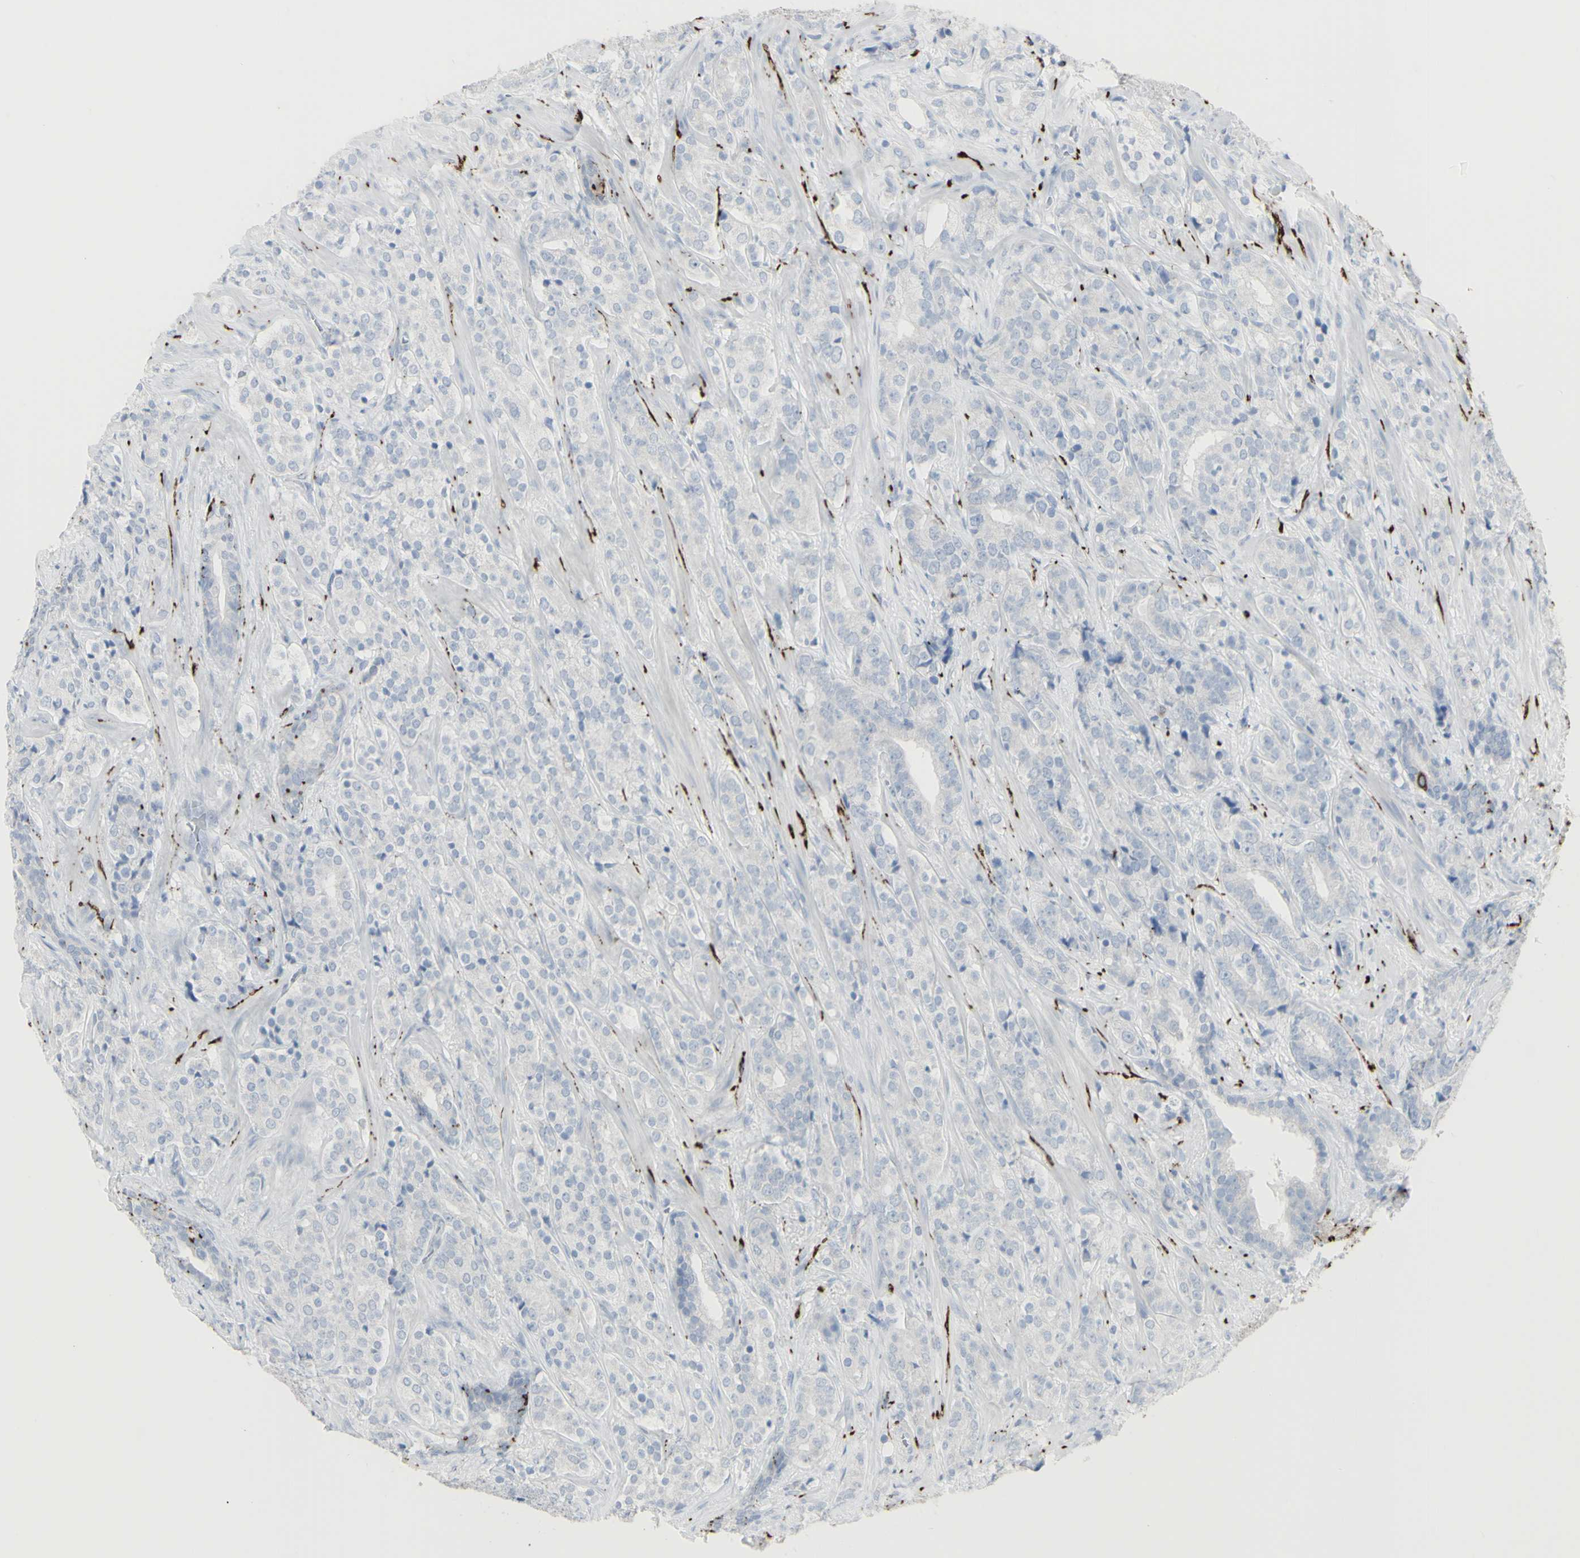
{"staining": {"intensity": "negative", "quantity": "none", "location": "none"}, "tissue": "prostate cancer", "cell_type": "Tumor cells", "image_type": "cancer", "snomed": [{"axis": "morphology", "description": "Adenocarcinoma, High grade"}, {"axis": "topography", "description": "Prostate"}], "caption": "IHC of prostate adenocarcinoma (high-grade) exhibits no positivity in tumor cells.", "gene": "ENSG00000198211", "patient": {"sex": "male", "age": 71}}